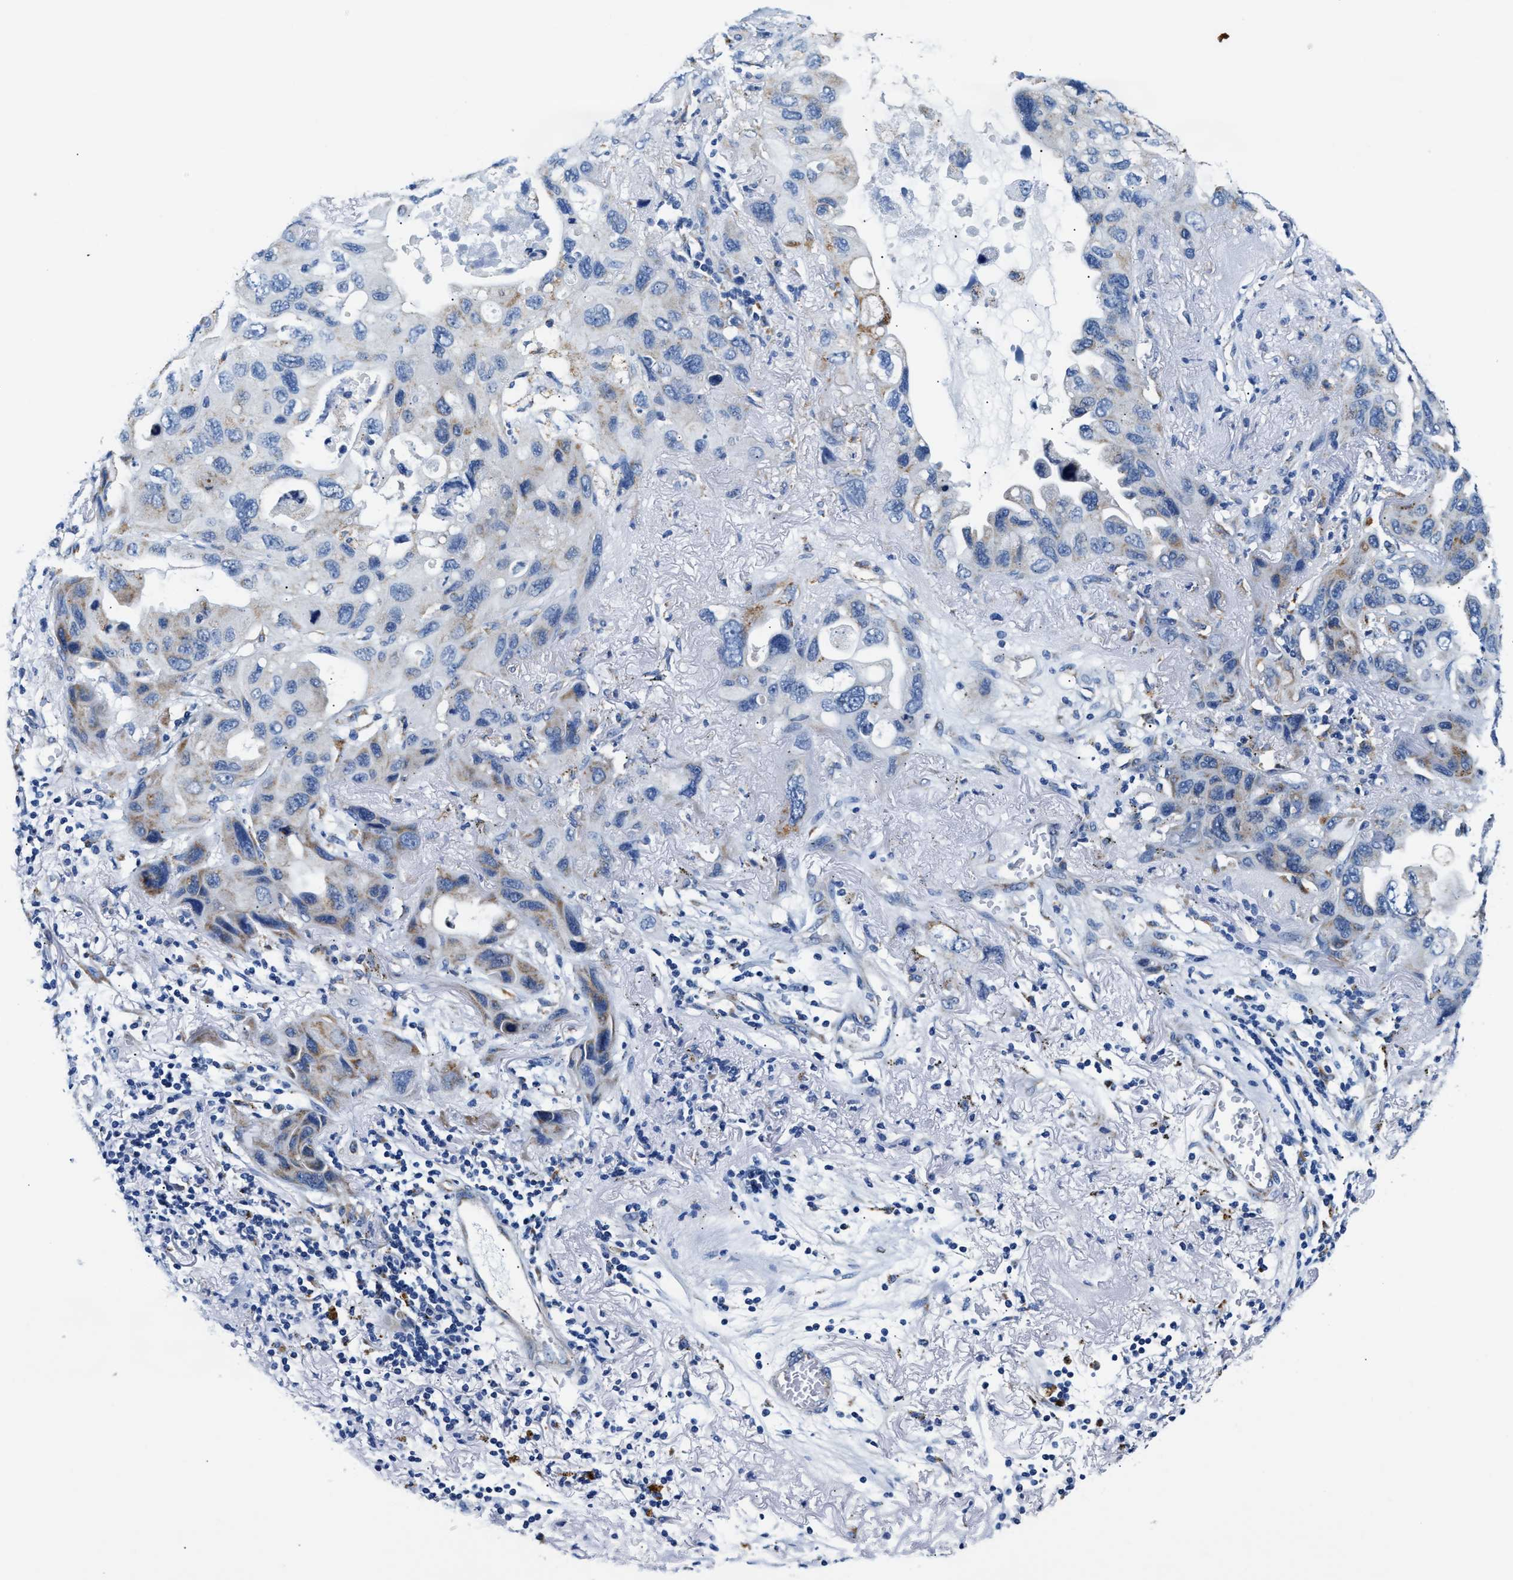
{"staining": {"intensity": "weak", "quantity": "<25%", "location": "cytoplasmic/membranous"}, "tissue": "lung cancer", "cell_type": "Tumor cells", "image_type": "cancer", "snomed": [{"axis": "morphology", "description": "Squamous cell carcinoma, NOS"}, {"axis": "topography", "description": "Lung"}], "caption": "Immunohistochemical staining of squamous cell carcinoma (lung) reveals no significant staining in tumor cells. (DAB immunohistochemistry, high magnification).", "gene": "ACADVL", "patient": {"sex": "female", "age": 73}}